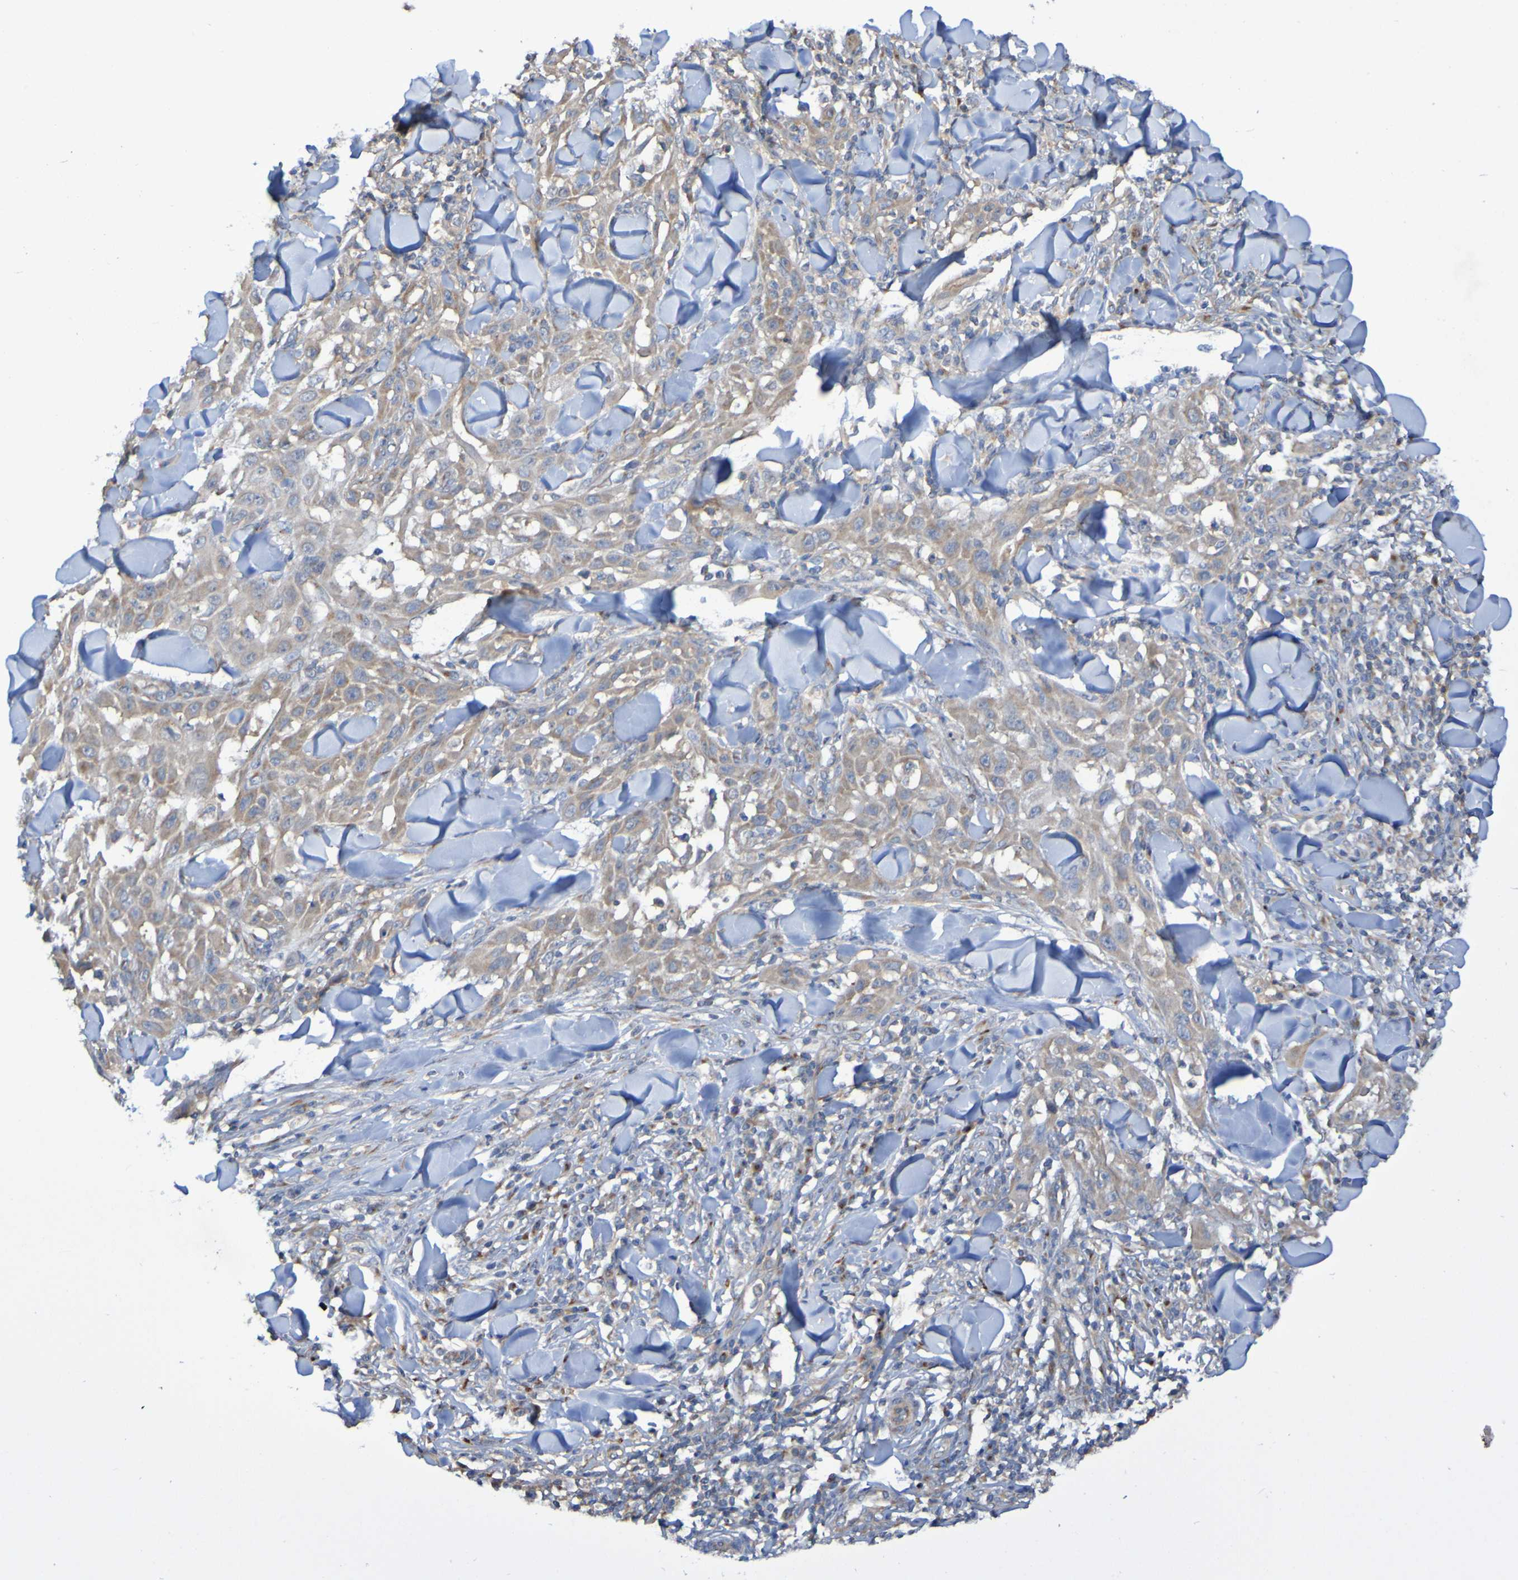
{"staining": {"intensity": "weak", "quantity": ">75%", "location": "cytoplasmic/membranous"}, "tissue": "skin cancer", "cell_type": "Tumor cells", "image_type": "cancer", "snomed": [{"axis": "morphology", "description": "Squamous cell carcinoma, NOS"}, {"axis": "topography", "description": "Skin"}], "caption": "Protein staining of squamous cell carcinoma (skin) tissue shows weak cytoplasmic/membranous positivity in approximately >75% of tumor cells.", "gene": "LMBRD2", "patient": {"sex": "male", "age": 24}}